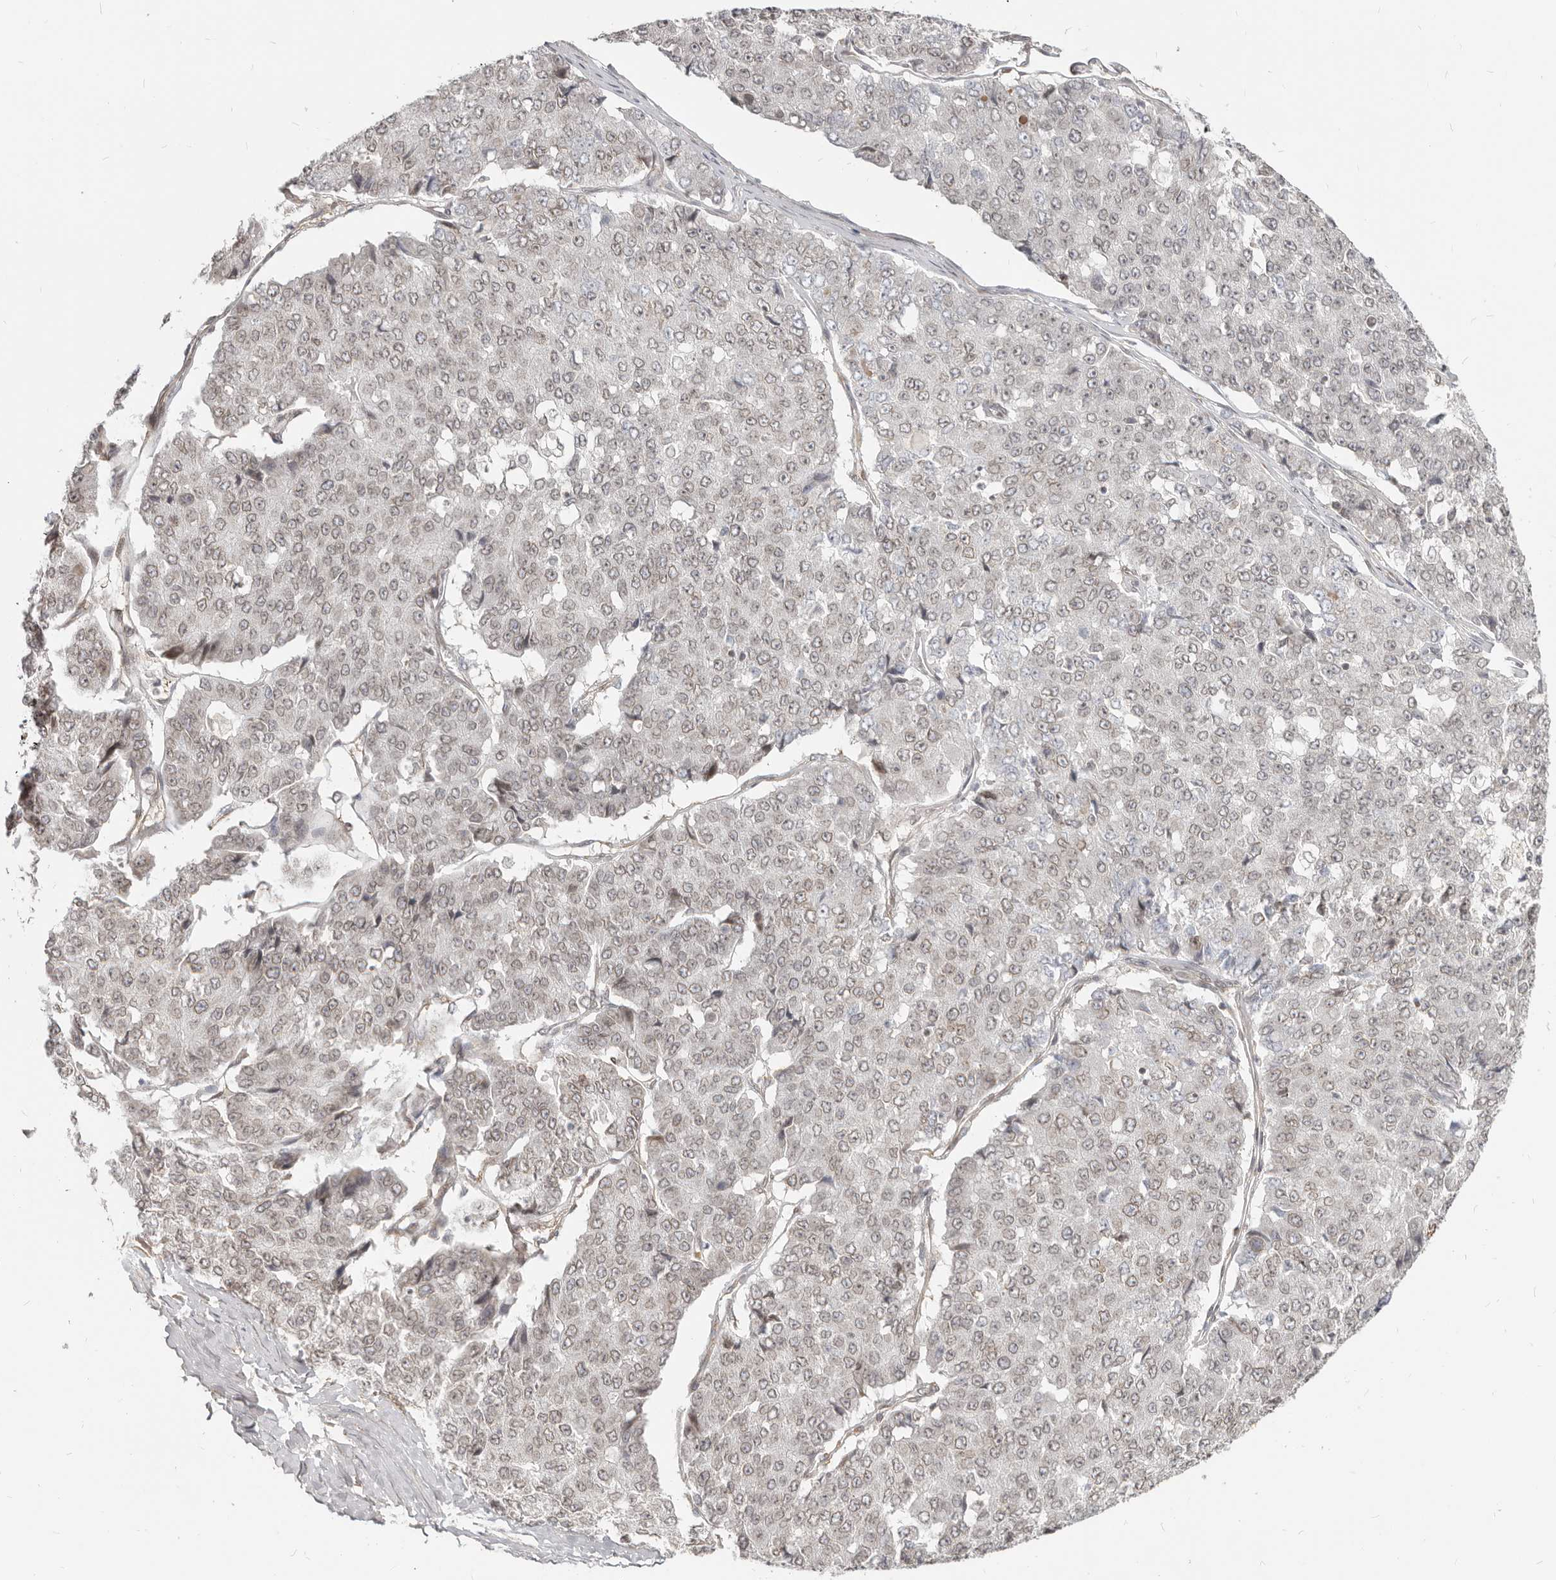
{"staining": {"intensity": "weak", "quantity": "<25%", "location": "nuclear"}, "tissue": "pancreatic cancer", "cell_type": "Tumor cells", "image_type": "cancer", "snomed": [{"axis": "morphology", "description": "Adenocarcinoma, NOS"}, {"axis": "topography", "description": "Pancreas"}], "caption": "This is a micrograph of immunohistochemistry staining of adenocarcinoma (pancreatic), which shows no expression in tumor cells.", "gene": "NUP153", "patient": {"sex": "male", "age": 50}}